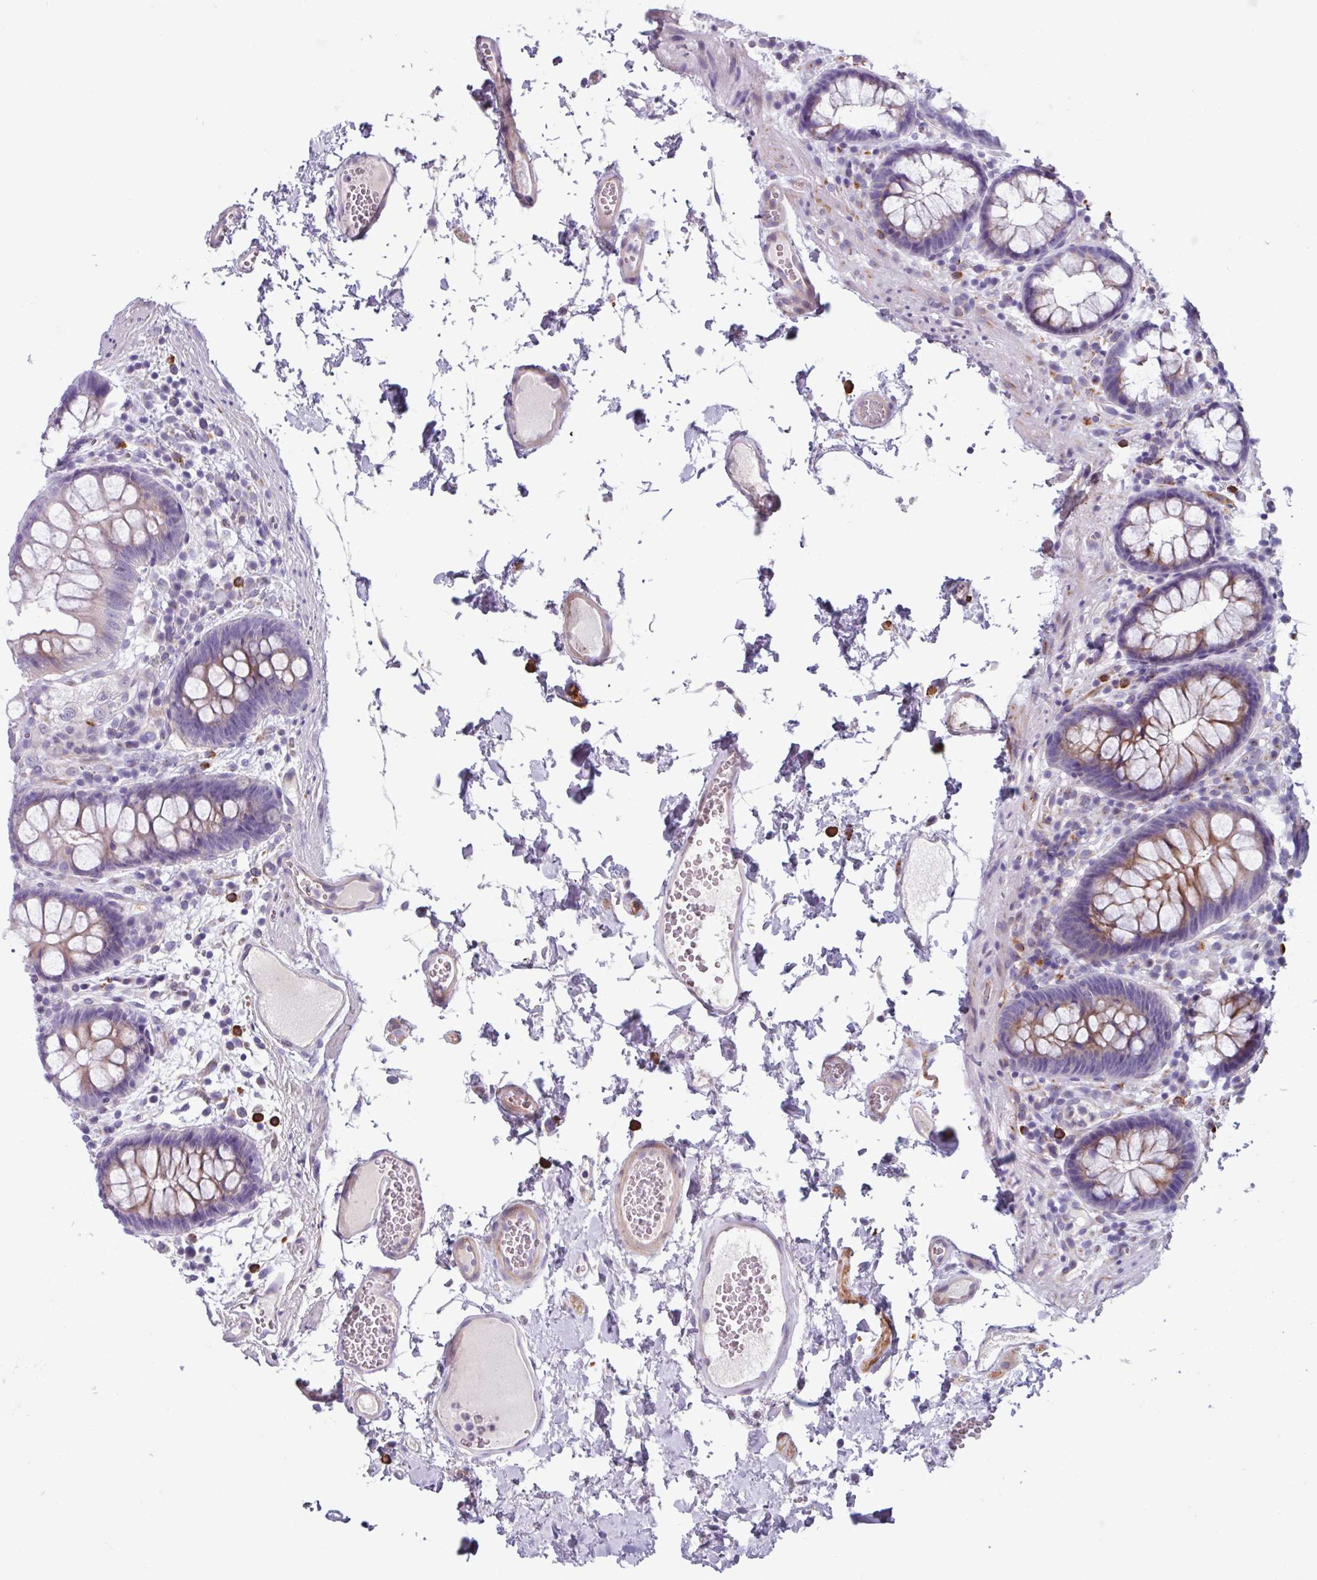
{"staining": {"intensity": "weak", "quantity": ">75%", "location": "cytoplasmic/membranous"}, "tissue": "colon", "cell_type": "Endothelial cells", "image_type": "normal", "snomed": [{"axis": "morphology", "description": "Normal tissue, NOS"}, {"axis": "topography", "description": "Colon"}], "caption": "The histopathology image exhibits a brown stain indicating the presence of a protein in the cytoplasmic/membranous of endothelial cells in colon.", "gene": "ADGRE1", "patient": {"sex": "male", "age": 84}}